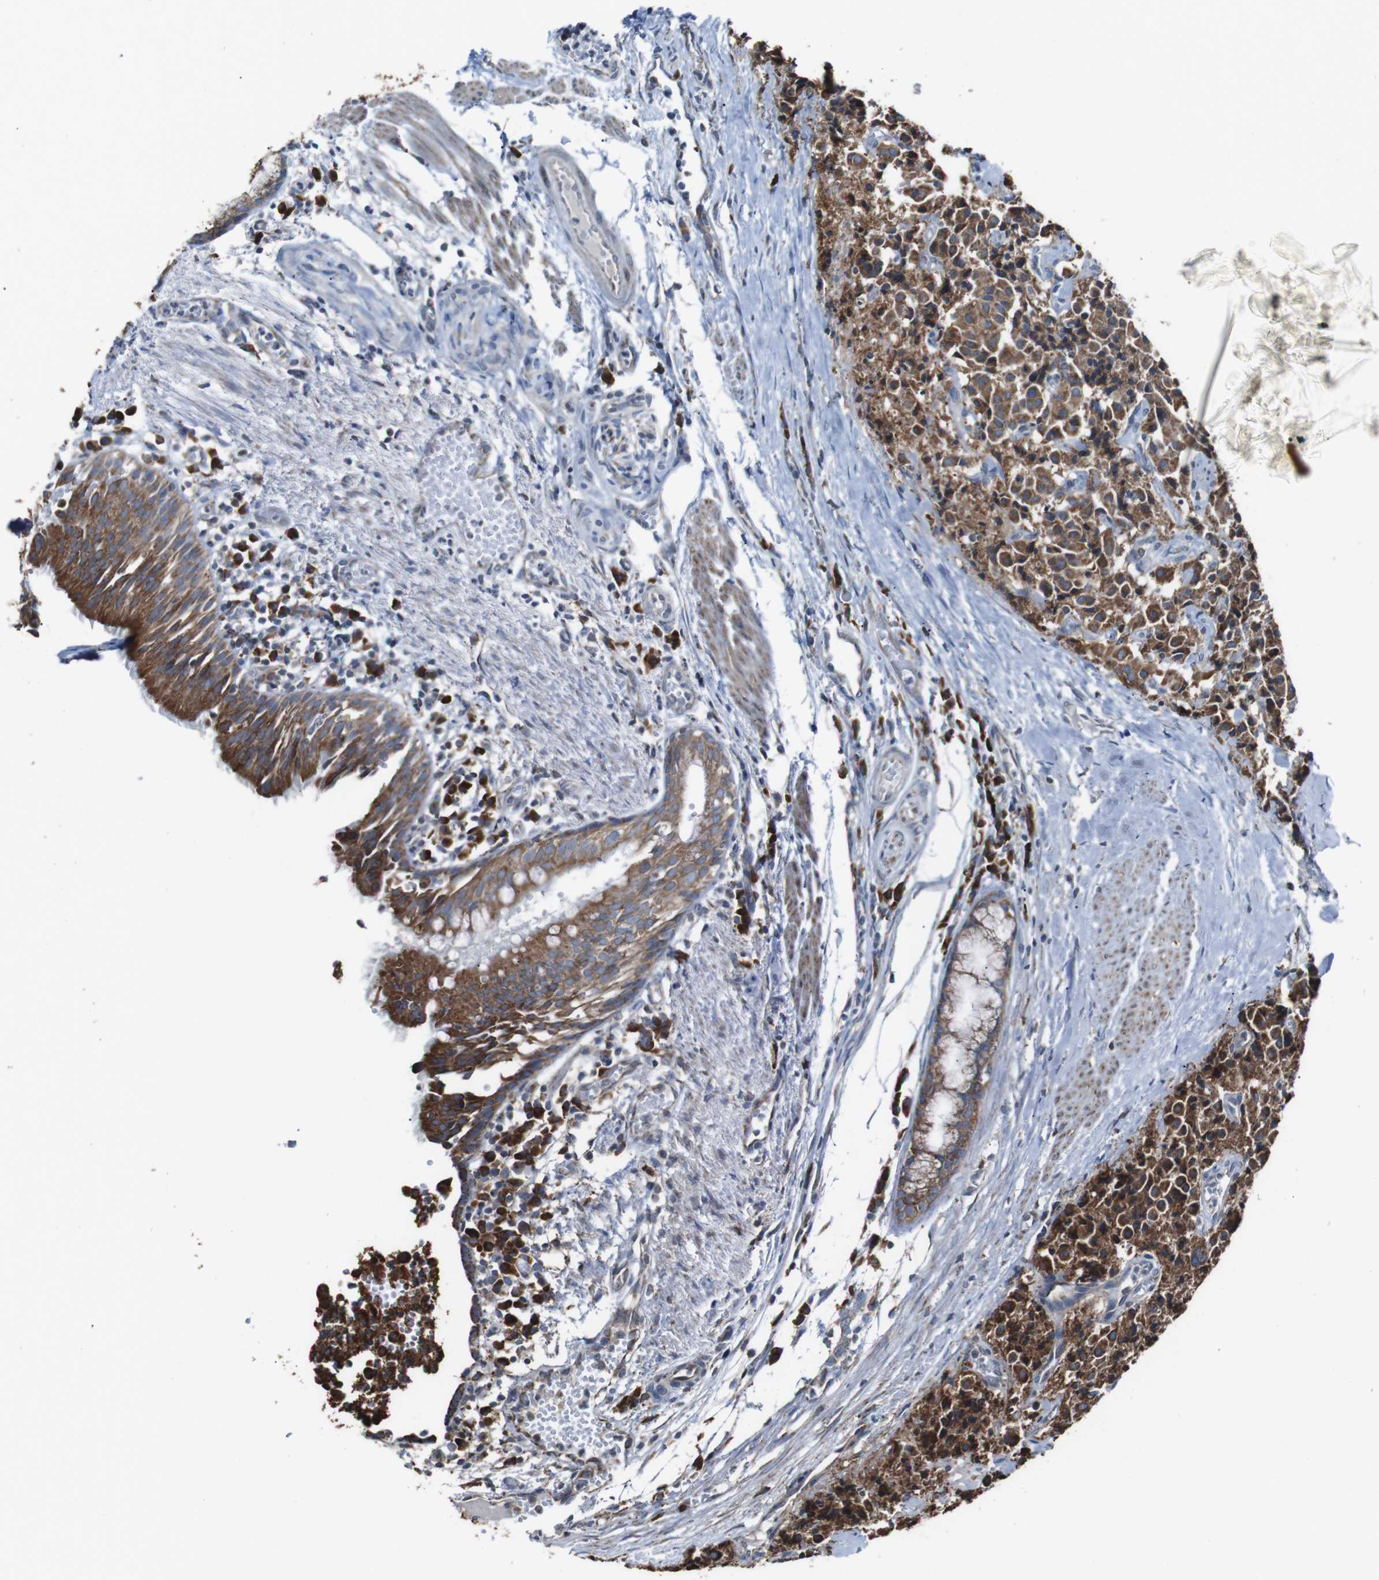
{"staining": {"intensity": "moderate", "quantity": ">75%", "location": "cytoplasmic/membranous"}, "tissue": "carcinoid", "cell_type": "Tumor cells", "image_type": "cancer", "snomed": [{"axis": "morphology", "description": "Carcinoid, malignant, NOS"}, {"axis": "topography", "description": "Lung"}], "caption": "There is medium levels of moderate cytoplasmic/membranous positivity in tumor cells of carcinoid, as demonstrated by immunohistochemical staining (brown color).", "gene": "CISD2", "patient": {"sex": "male", "age": 30}}